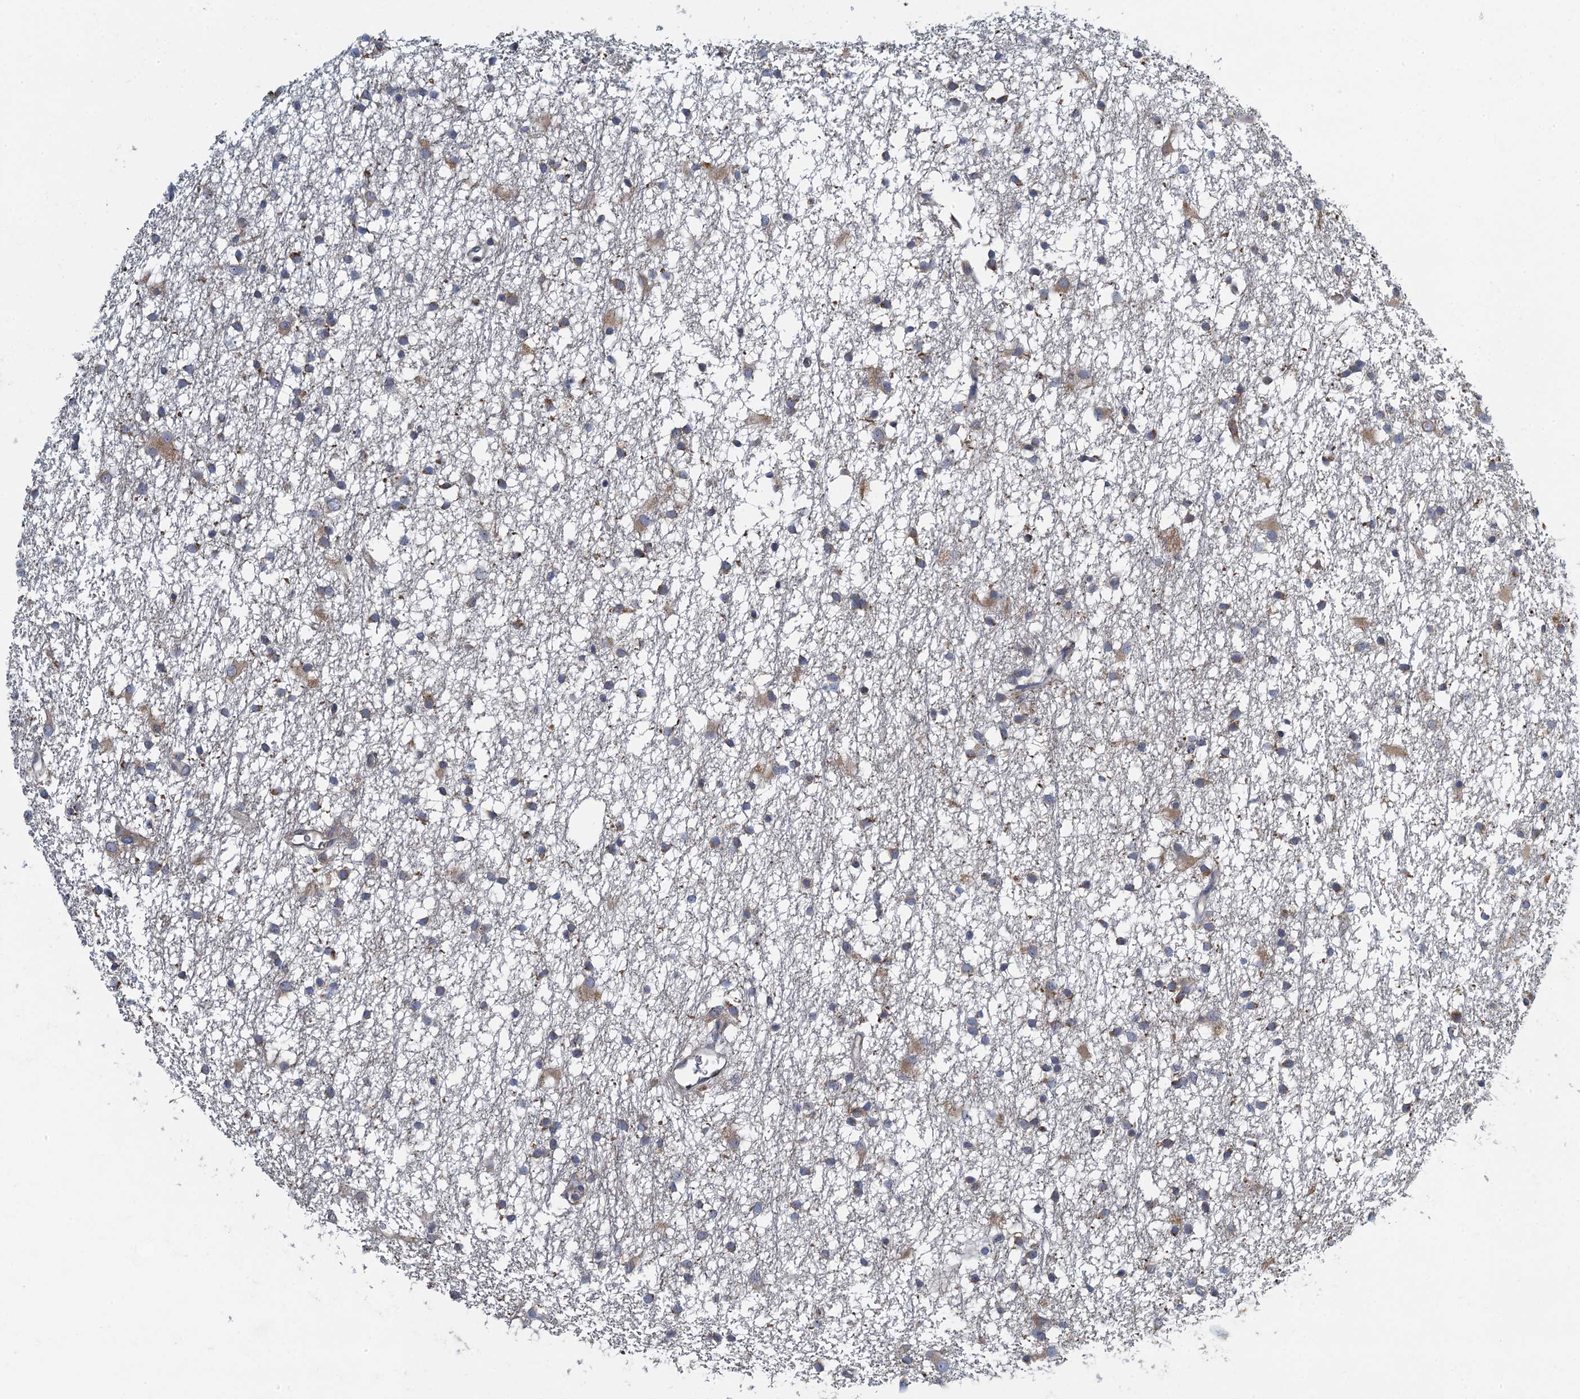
{"staining": {"intensity": "weak", "quantity": "<25%", "location": "cytoplasmic/membranous"}, "tissue": "glioma", "cell_type": "Tumor cells", "image_type": "cancer", "snomed": [{"axis": "morphology", "description": "Glioma, malignant, High grade"}, {"axis": "topography", "description": "Brain"}], "caption": "Malignant glioma (high-grade) stained for a protein using immunohistochemistry demonstrates no expression tumor cells.", "gene": "ALG2", "patient": {"sex": "male", "age": 77}}